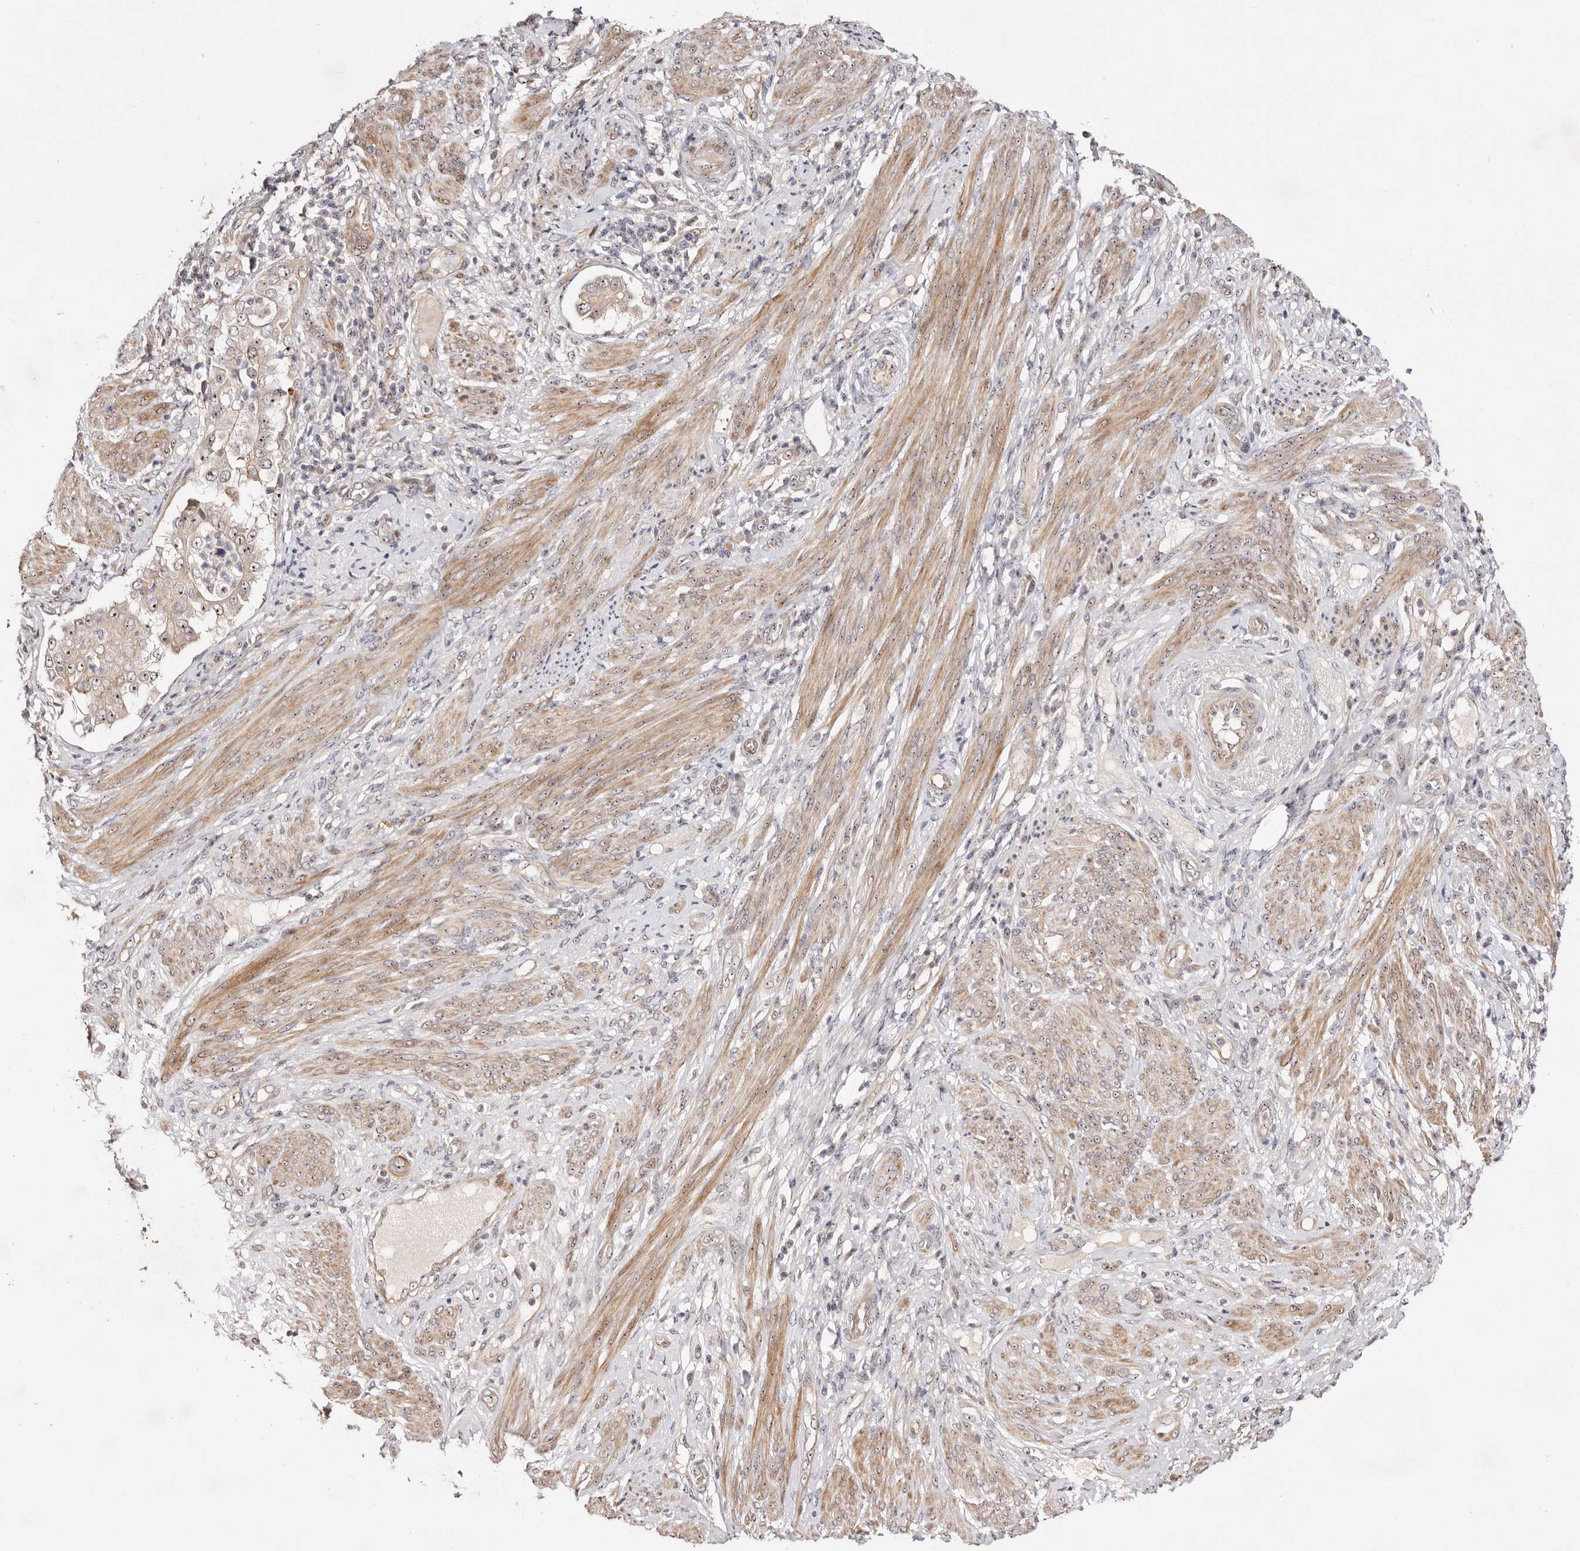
{"staining": {"intensity": "moderate", "quantity": ">75%", "location": "nuclear"}, "tissue": "endometrial cancer", "cell_type": "Tumor cells", "image_type": "cancer", "snomed": [{"axis": "morphology", "description": "Adenocarcinoma, NOS"}, {"axis": "topography", "description": "Endometrium"}], "caption": "Approximately >75% of tumor cells in endometrial cancer (adenocarcinoma) show moderate nuclear protein expression as visualized by brown immunohistochemical staining.", "gene": "ODF2L", "patient": {"sex": "female", "age": 85}}